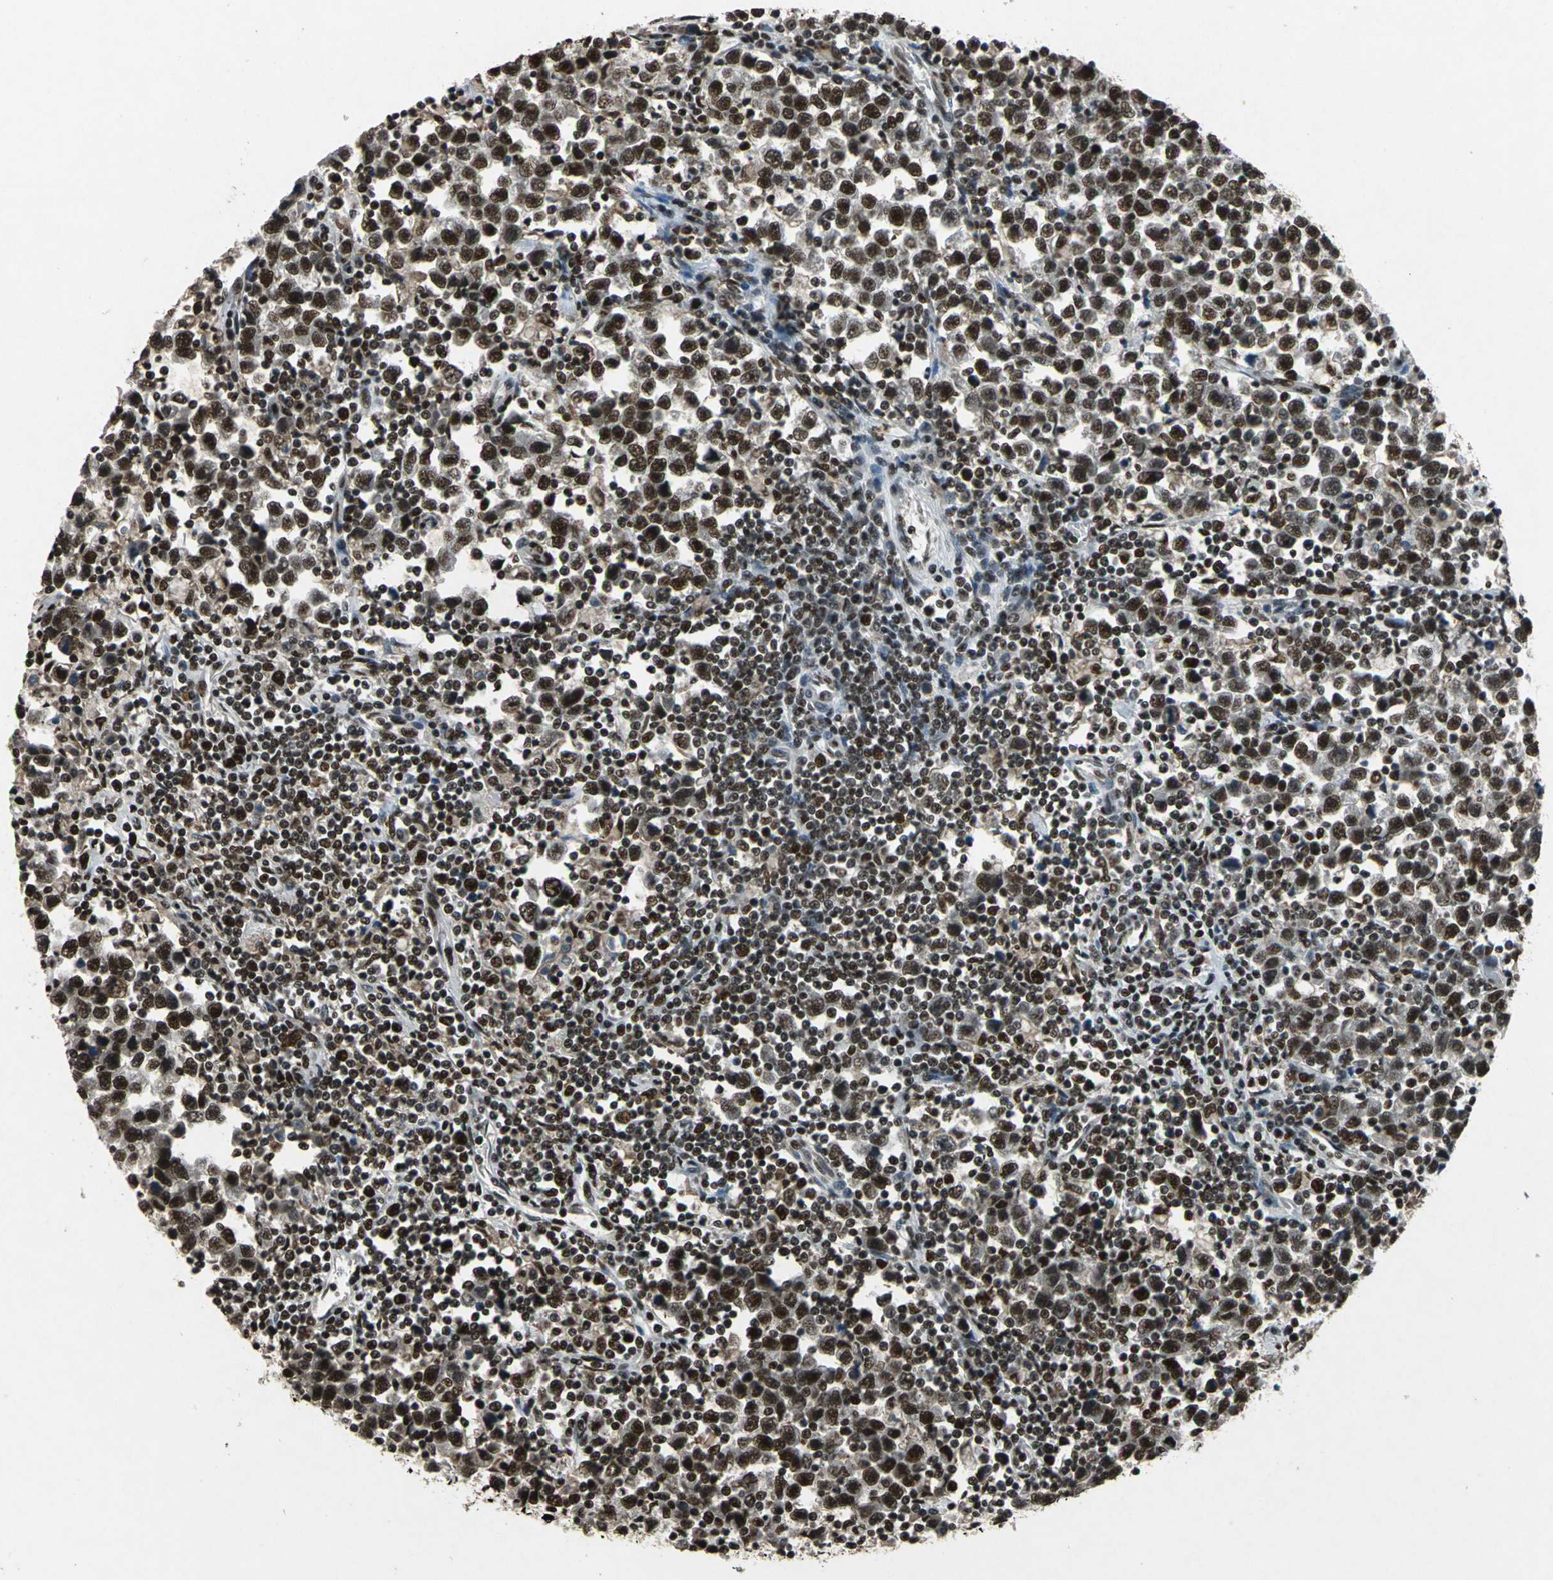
{"staining": {"intensity": "strong", "quantity": ">75%", "location": "nuclear"}, "tissue": "testis cancer", "cell_type": "Tumor cells", "image_type": "cancer", "snomed": [{"axis": "morphology", "description": "Seminoma, NOS"}, {"axis": "topography", "description": "Testis"}], "caption": "IHC (DAB) staining of human testis cancer exhibits strong nuclear protein expression in about >75% of tumor cells.", "gene": "MTA2", "patient": {"sex": "male", "age": 43}}